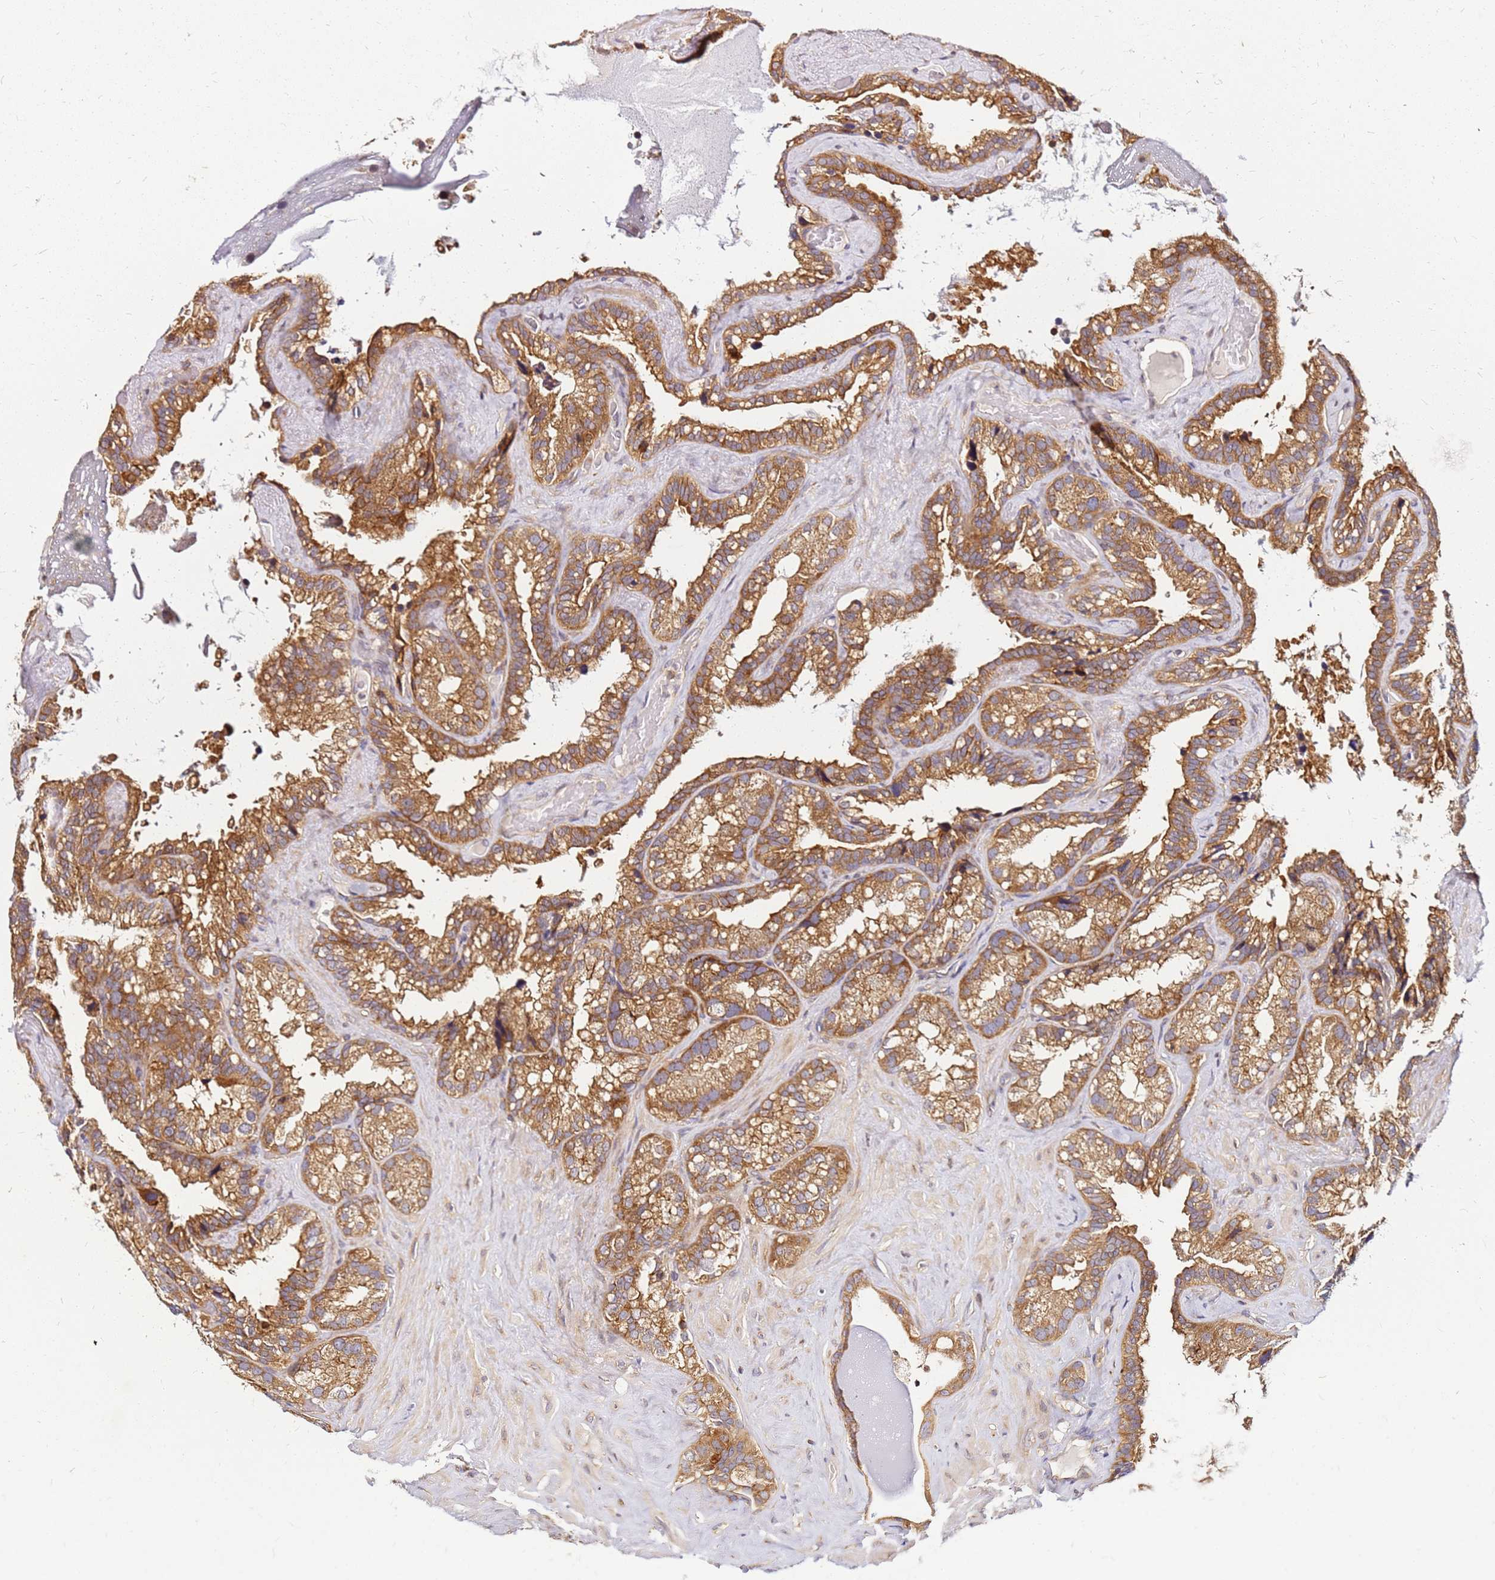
{"staining": {"intensity": "moderate", "quantity": ">75%", "location": "cytoplasmic/membranous"}, "tissue": "seminal vesicle", "cell_type": "Glandular cells", "image_type": "normal", "snomed": [{"axis": "morphology", "description": "Normal tissue, NOS"}, {"axis": "topography", "description": "Prostate"}, {"axis": "topography", "description": "Seminal veicle"}], "caption": "Seminal vesicle stained with IHC reveals moderate cytoplasmic/membranous expression in about >75% of glandular cells.", "gene": "PIH1D1", "patient": {"sex": "male", "age": 68}}